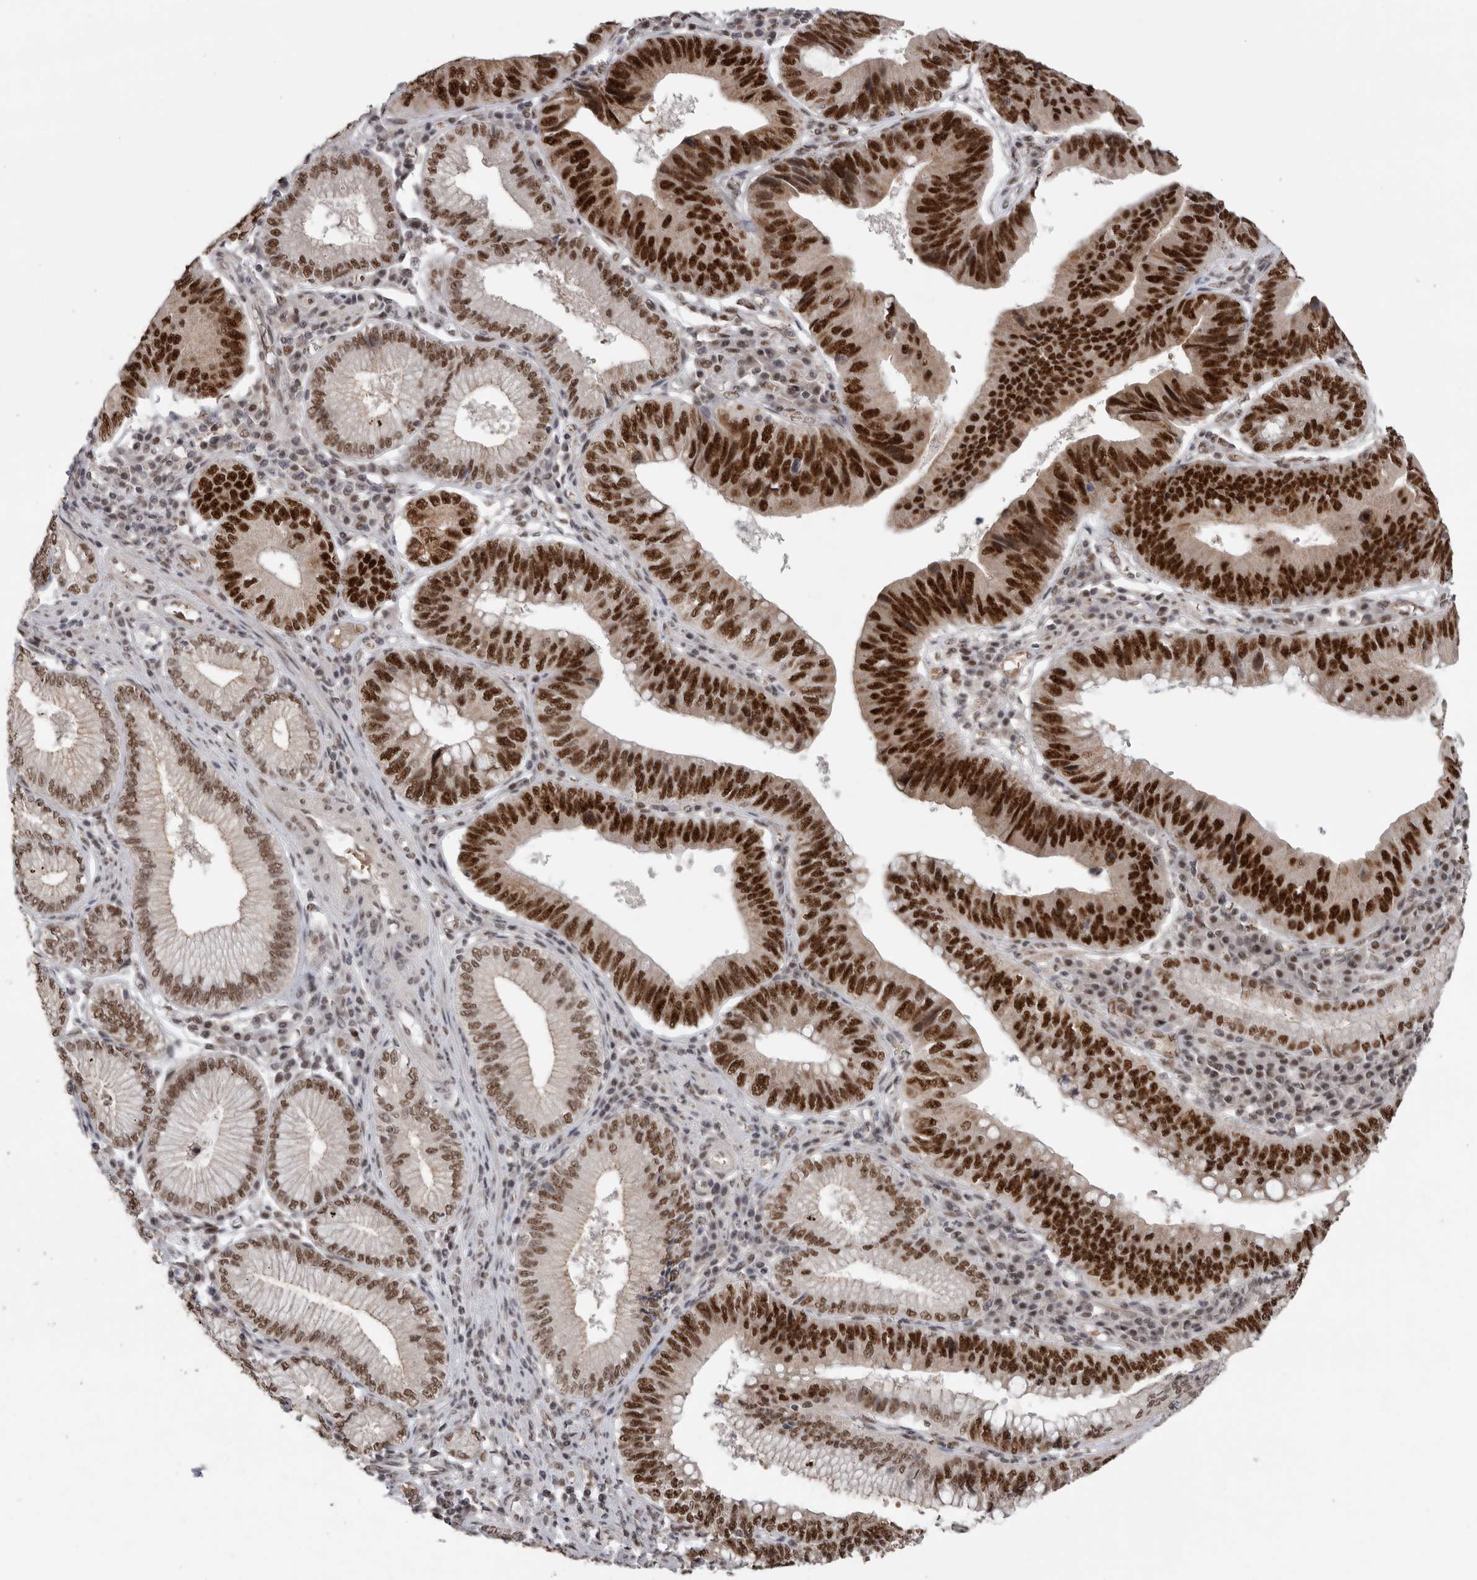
{"staining": {"intensity": "strong", "quantity": ">75%", "location": "nuclear"}, "tissue": "stomach cancer", "cell_type": "Tumor cells", "image_type": "cancer", "snomed": [{"axis": "morphology", "description": "Adenocarcinoma, NOS"}, {"axis": "topography", "description": "Stomach"}], "caption": "A photomicrograph showing strong nuclear positivity in about >75% of tumor cells in stomach adenocarcinoma, as visualized by brown immunohistochemical staining.", "gene": "PPP1R10", "patient": {"sex": "male", "age": 59}}